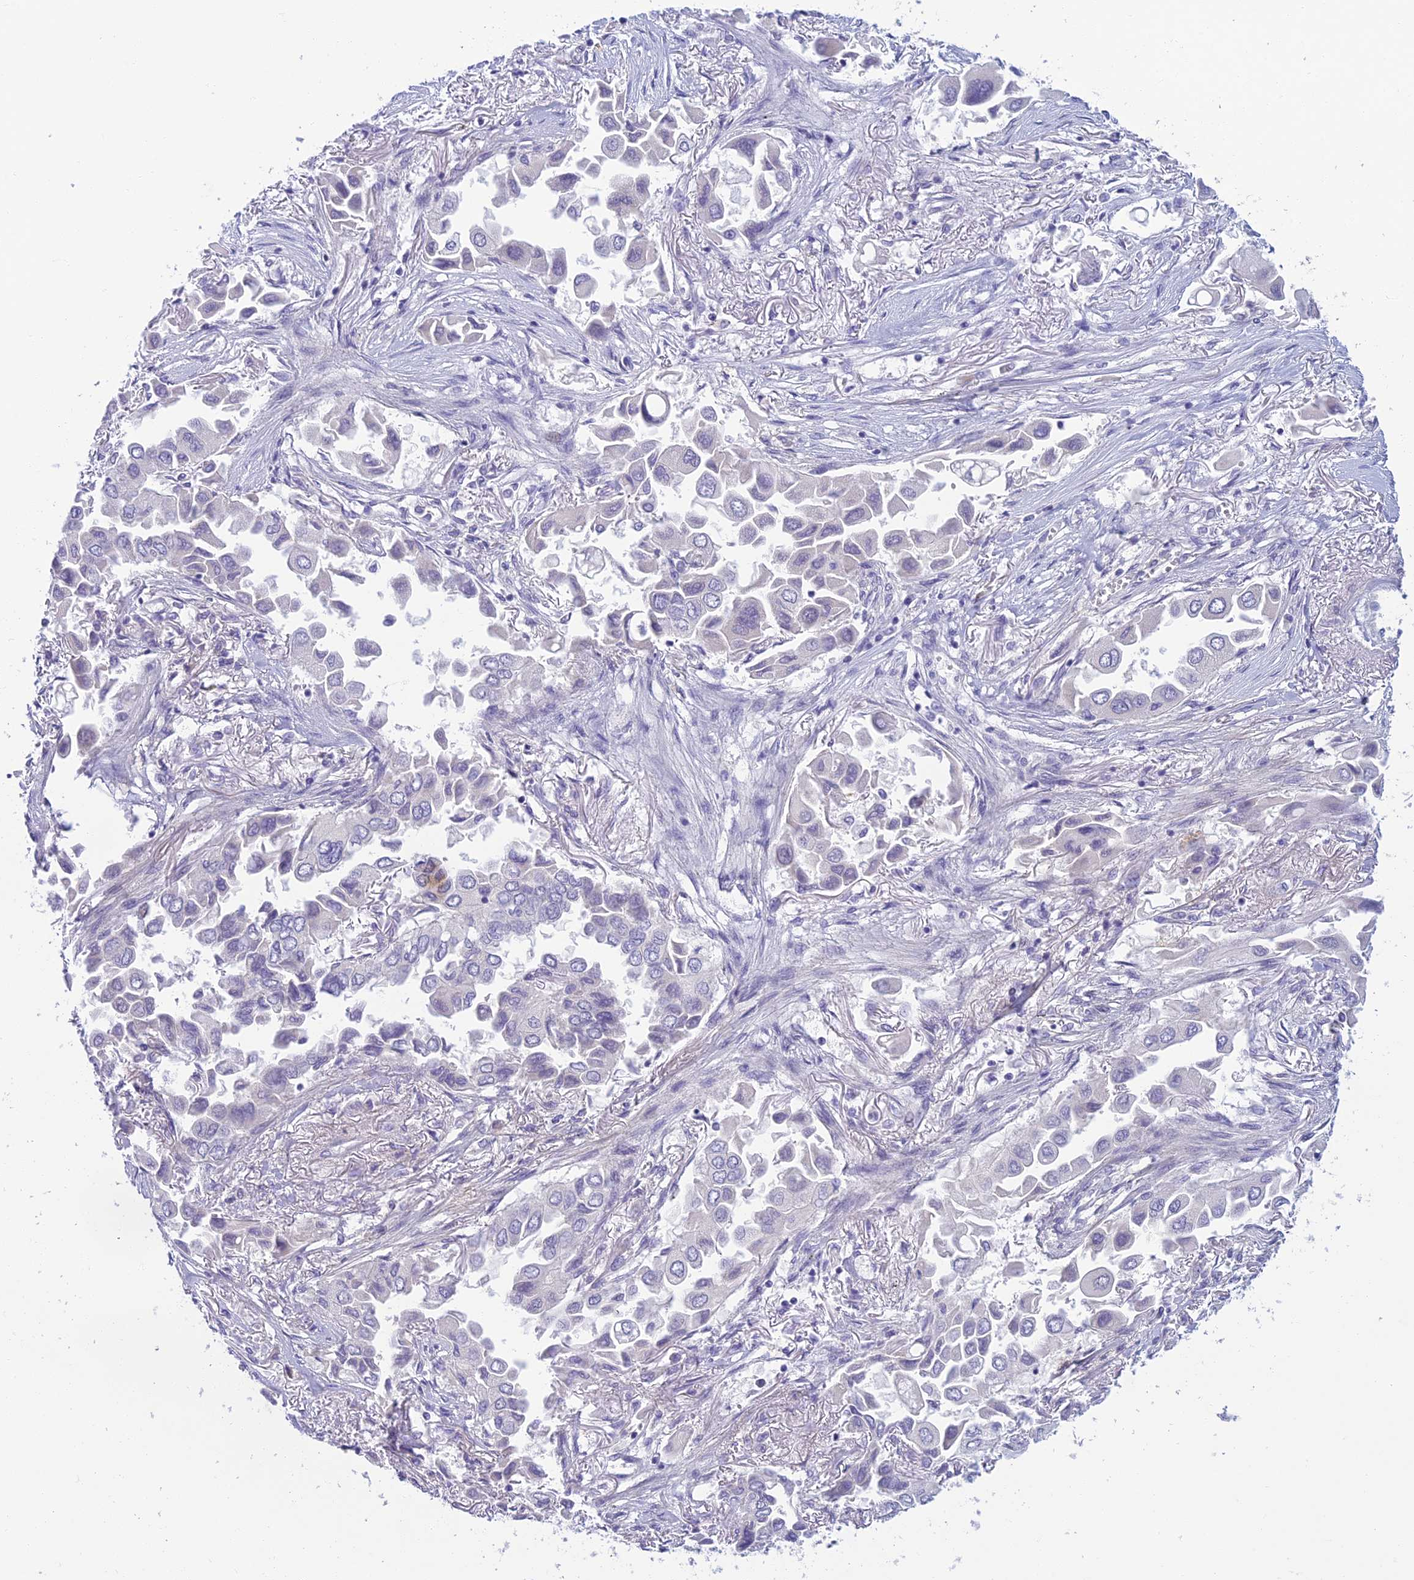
{"staining": {"intensity": "negative", "quantity": "none", "location": "none"}, "tissue": "lung cancer", "cell_type": "Tumor cells", "image_type": "cancer", "snomed": [{"axis": "morphology", "description": "Adenocarcinoma, NOS"}, {"axis": "topography", "description": "Lung"}], "caption": "A high-resolution micrograph shows immunohistochemistry (IHC) staining of lung cancer (adenocarcinoma), which exhibits no significant expression in tumor cells.", "gene": "SLC25A41", "patient": {"sex": "female", "age": 76}}